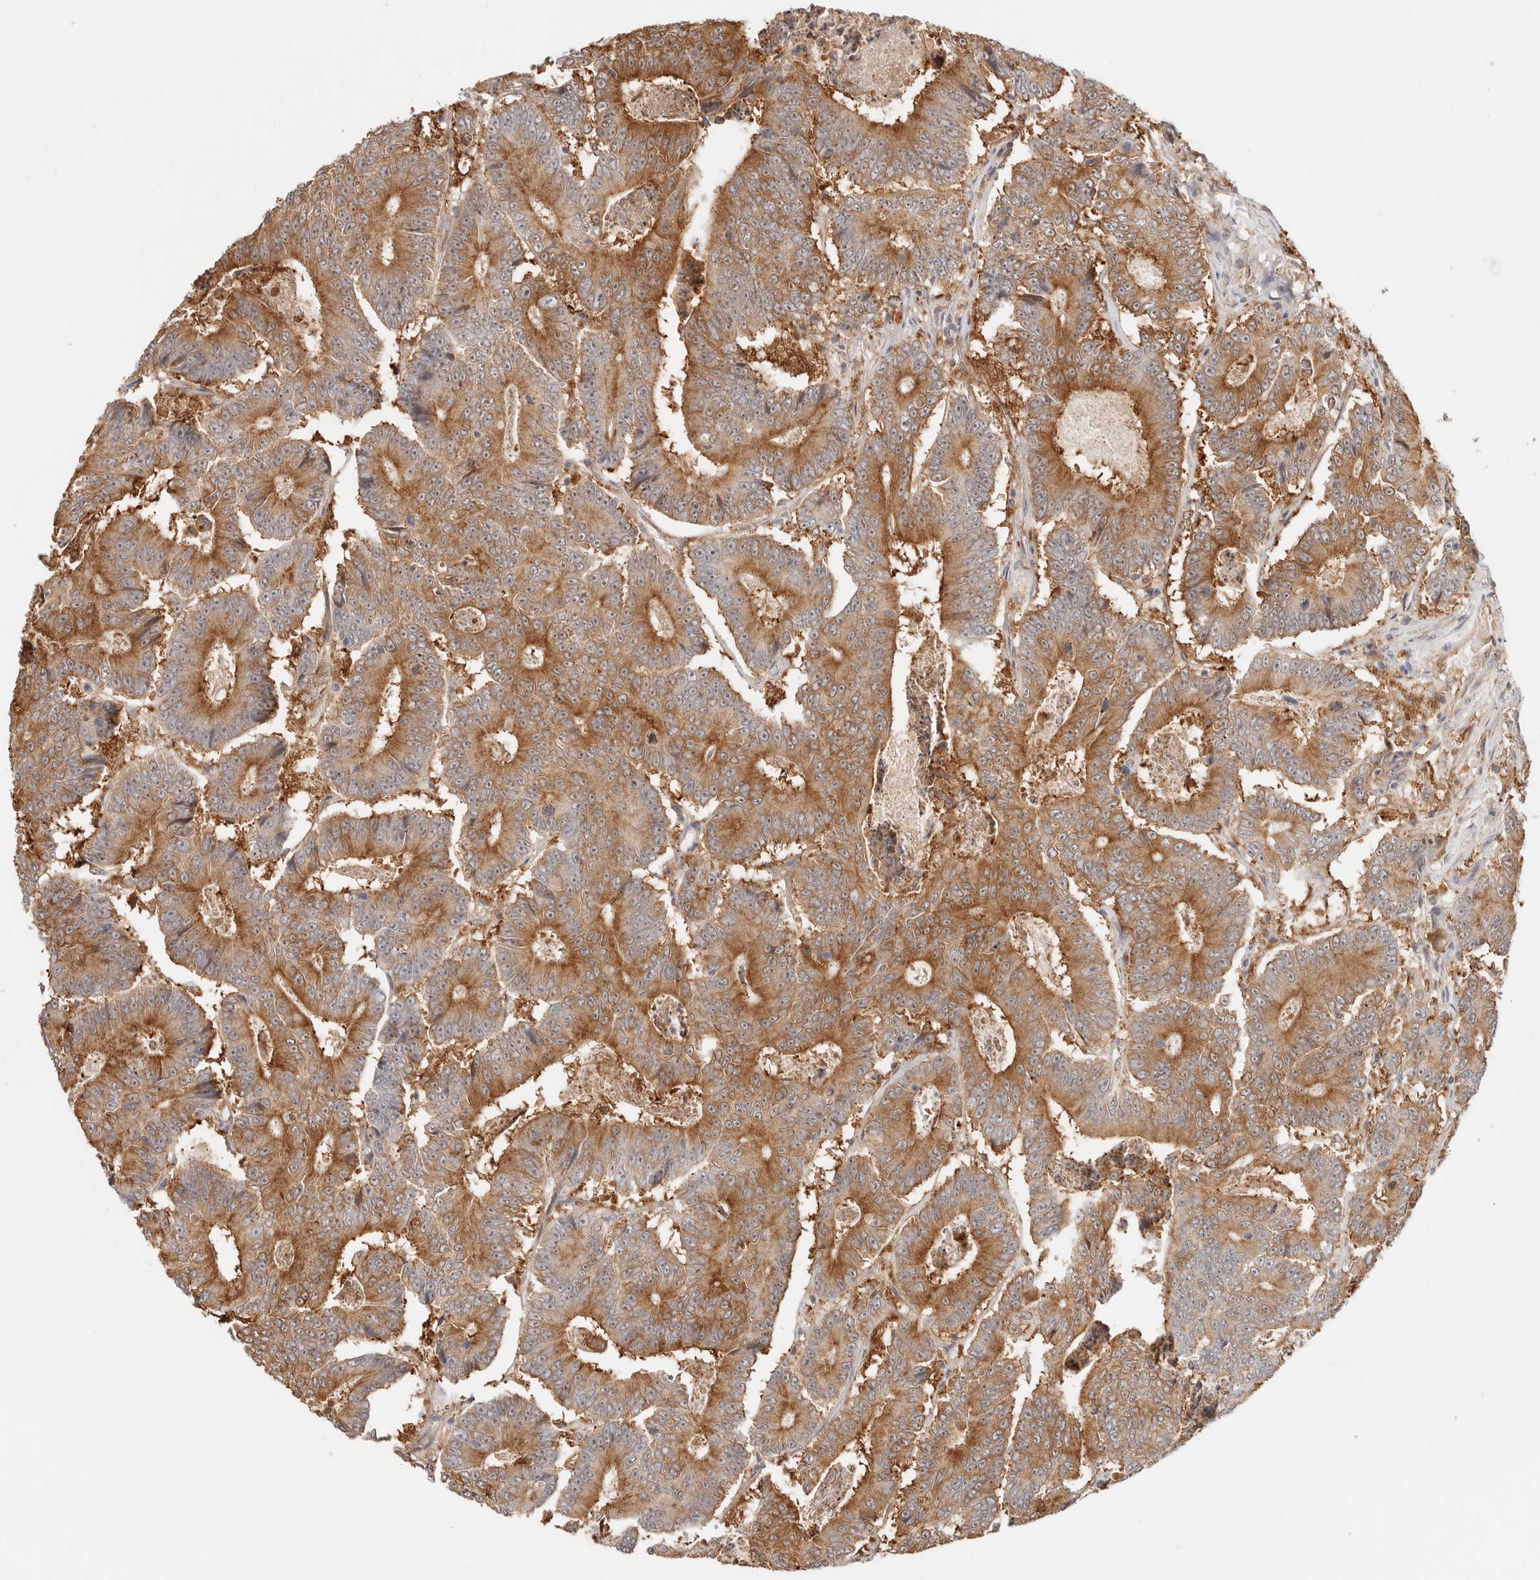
{"staining": {"intensity": "moderate", "quantity": ">75%", "location": "cytoplasmic/membranous"}, "tissue": "colorectal cancer", "cell_type": "Tumor cells", "image_type": "cancer", "snomed": [{"axis": "morphology", "description": "Adenocarcinoma, NOS"}, {"axis": "topography", "description": "Colon"}], "caption": "A brown stain labels moderate cytoplasmic/membranous expression of a protein in human adenocarcinoma (colorectal) tumor cells.", "gene": "HEXD", "patient": {"sex": "male", "age": 83}}